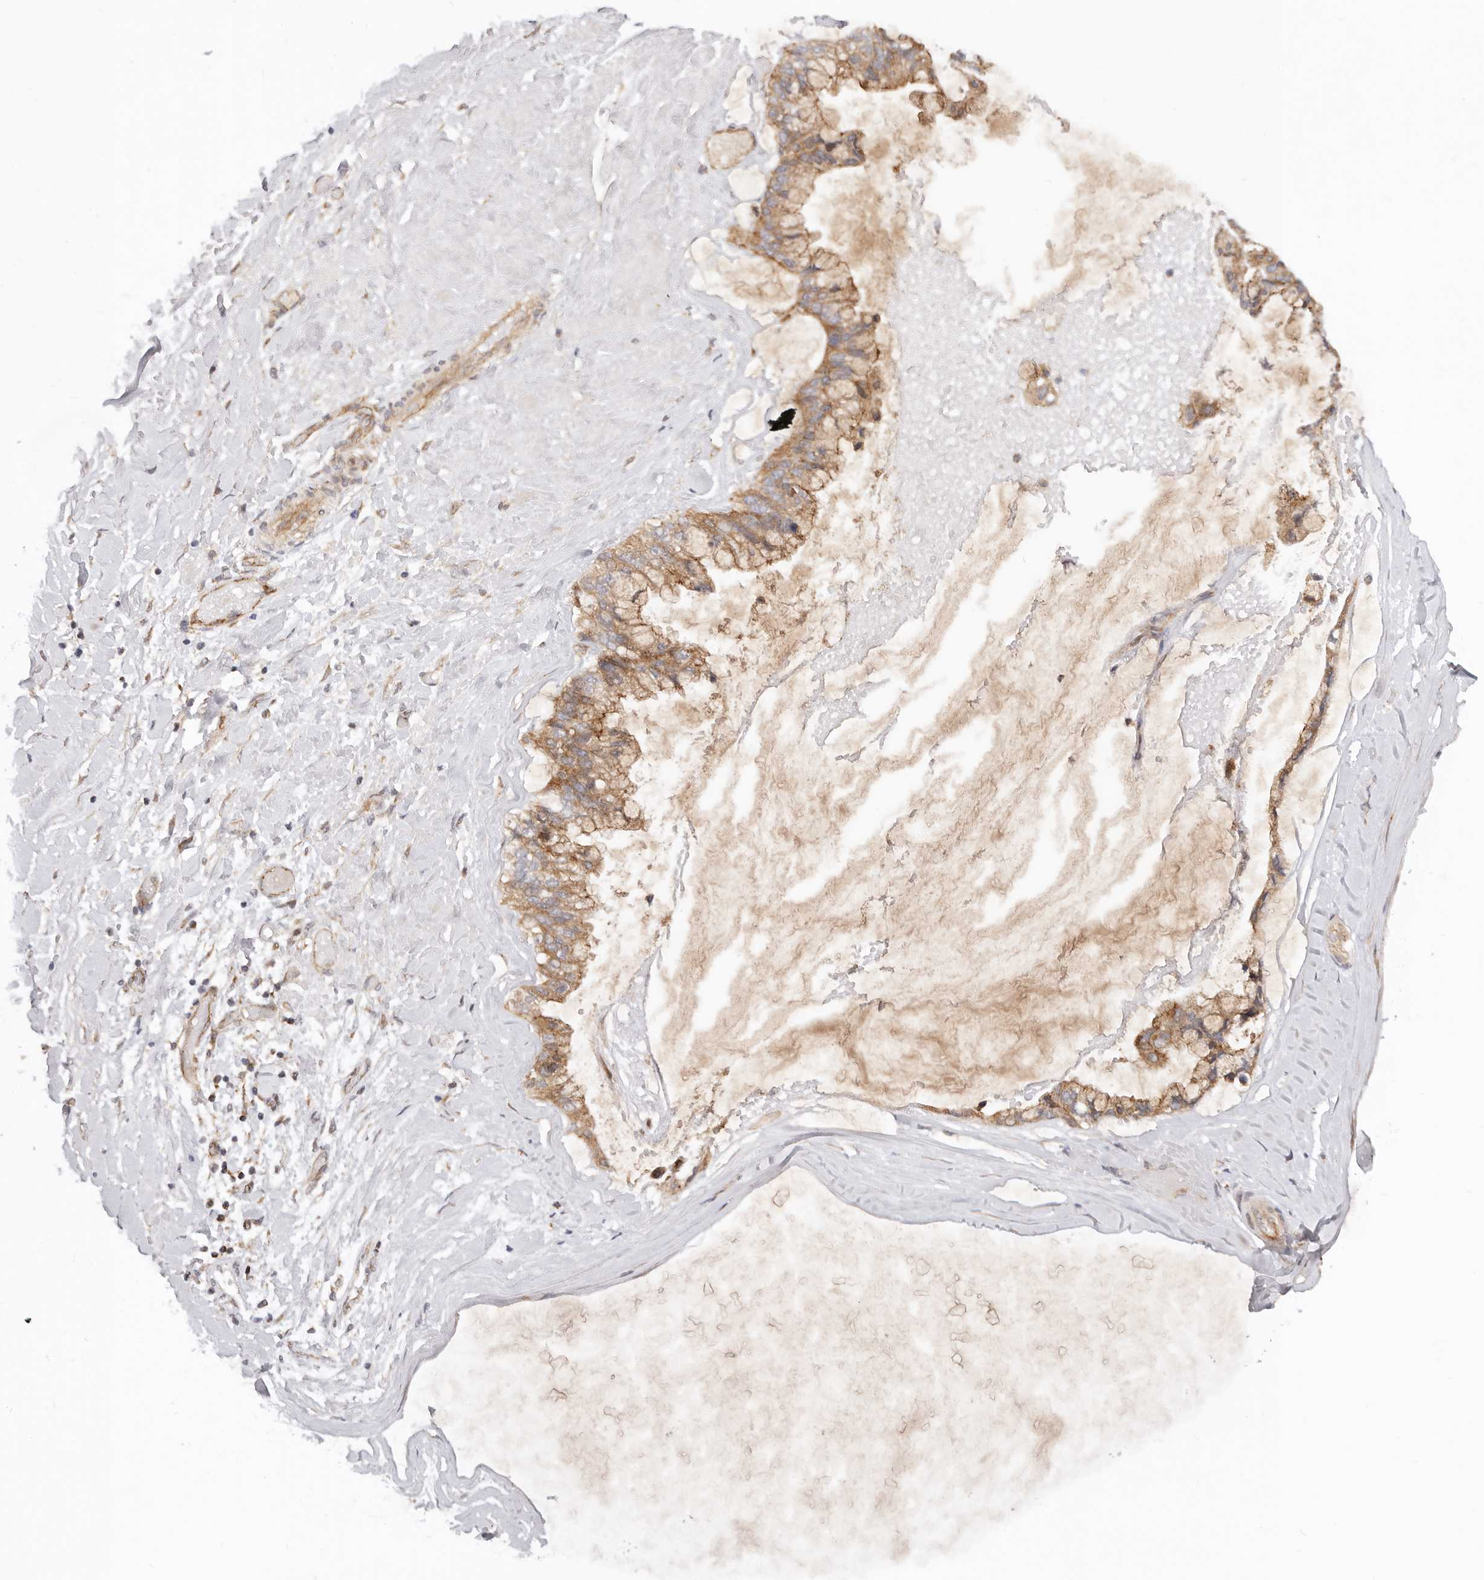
{"staining": {"intensity": "moderate", "quantity": ">75%", "location": "cytoplasmic/membranous"}, "tissue": "ovarian cancer", "cell_type": "Tumor cells", "image_type": "cancer", "snomed": [{"axis": "morphology", "description": "Cystadenocarcinoma, mucinous, NOS"}, {"axis": "topography", "description": "Ovary"}], "caption": "Approximately >75% of tumor cells in human ovarian cancer (mucinous cystadenocarcinoma) show moderate cytoplasmic/membranous protein expression as visualized by brown immunohistochemical staining.", "gene": "USP49", "patient": {"sex": "female", "age": 39}}